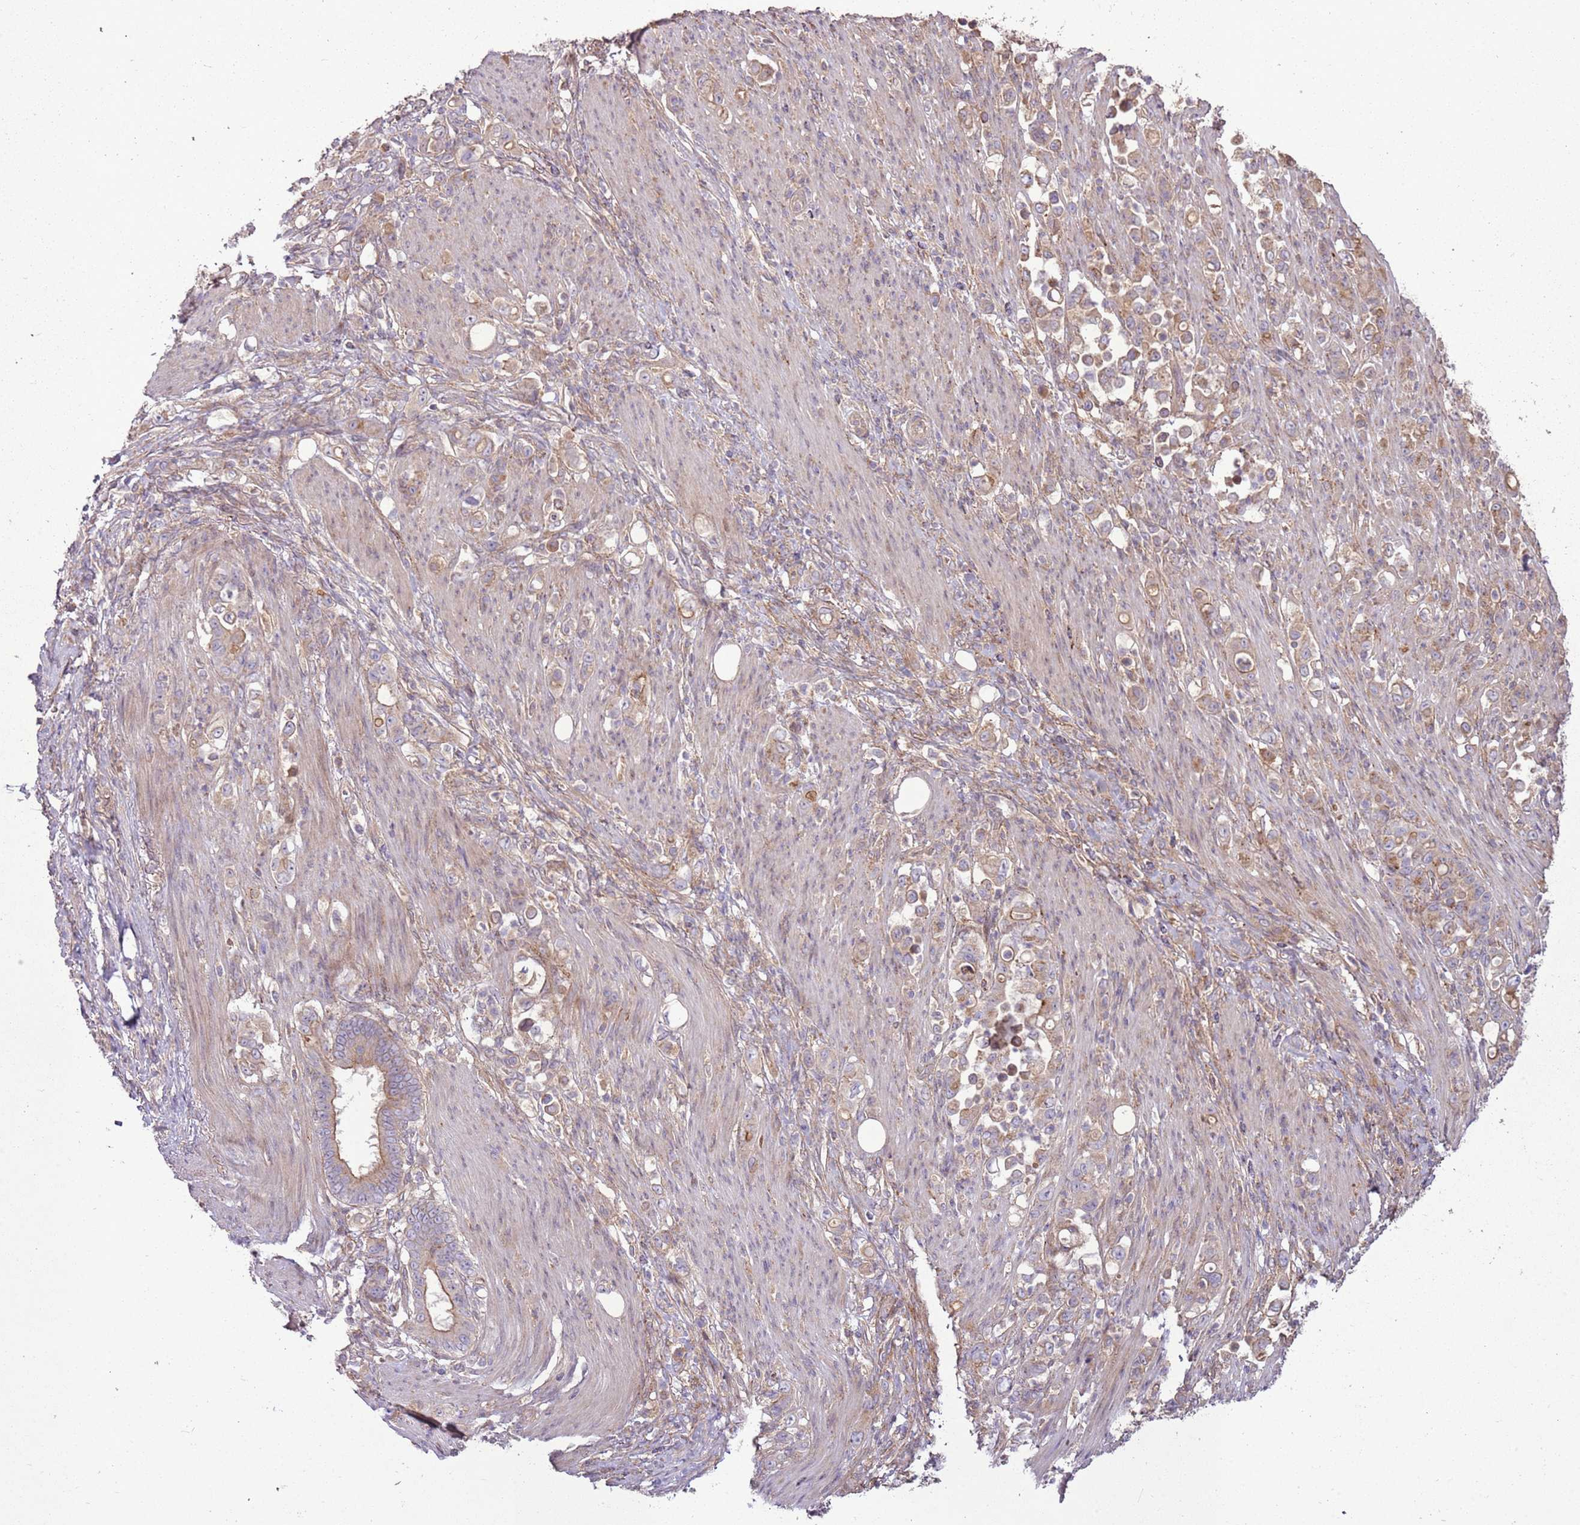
{"staining": {"intensity": "weak", "quantity": "25%-75%", "location": "cytoplasmic/membranous"}, "tissue": "stomach cancer", "cell_type": "Tumor cells", "image_type": "cancer", "snomed": [{"axis": "morphology", "description": "Normal tissue, NOS"}, {"axis": "morphology", "description": "Adenocarcinoma, NOS"}, {"axis": "topography", "description": "Stomach"}], "caption": "High-magnification brightfield microscopy of stomach cancer (adenocarcinoma) stained with DAB (brown) and counterstained with hematoxylin (blue). tumor cells exhibit weak cytoplasmic/membranous staining is present in approximately25%-75% of cells. (DAB IHC, brown staining for protein, blue staining for nuclei).", "gene": "ANKRD24", "patient": {"sex": "female", "age": 79}}